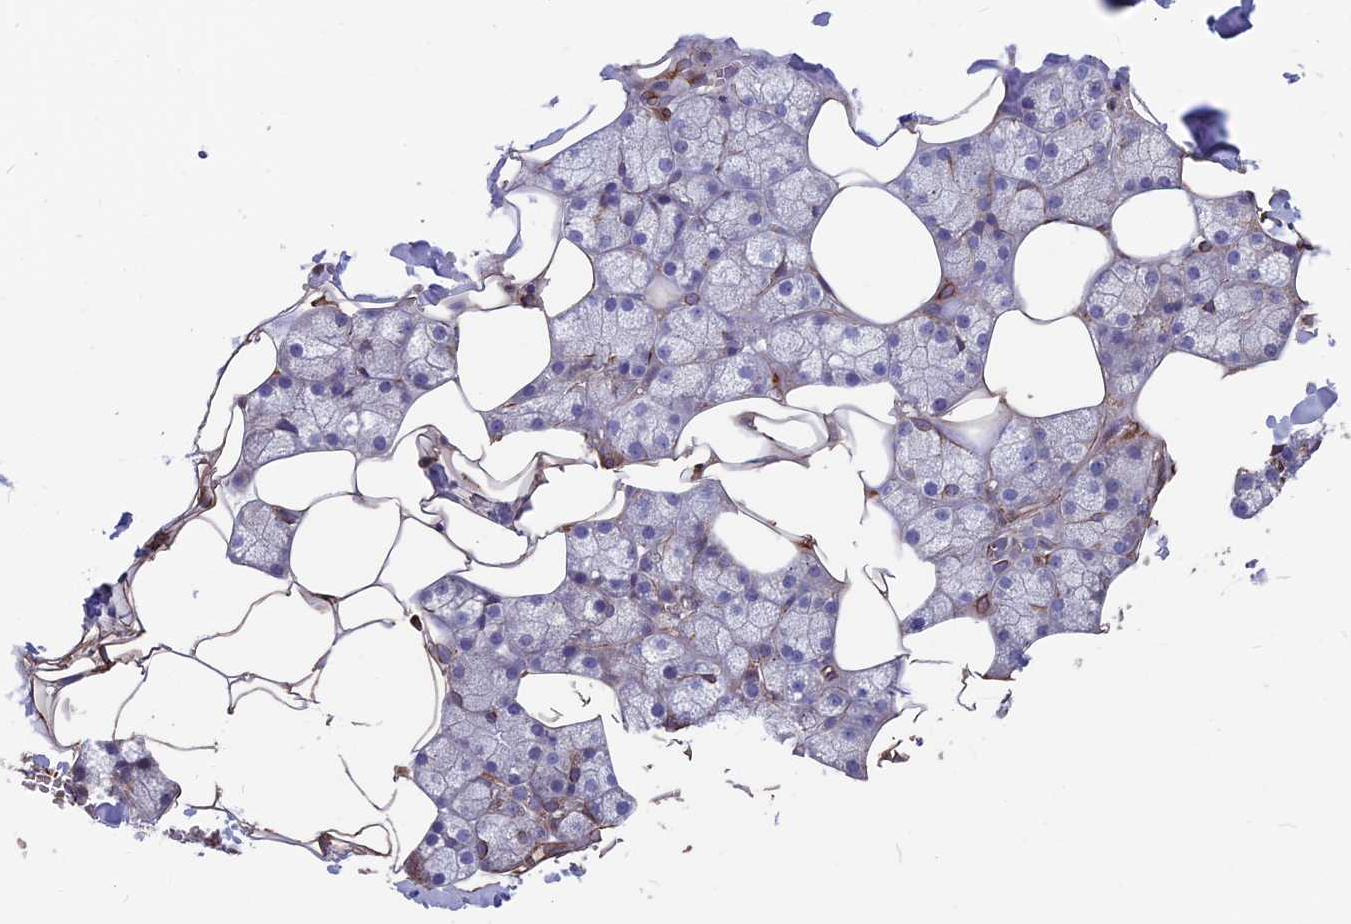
{"staining": {"intensity": "negative", "quantity": "none", "location": "none"}, "tissue": "salivary gland", "cell_type": "Glandular cells", "image_type": "normal", "snomed": [{"axis": "morphology", "description": "Normal tissue, NOS"}, {"axis": "topography", "description": "Salivary gland"}], "caption": "This is an IHC micrograph of benign human salivary gland. There is no staining in glandular cells.", "gene": "SEH1L", "patient": {"sex": "male", "age": 62}}